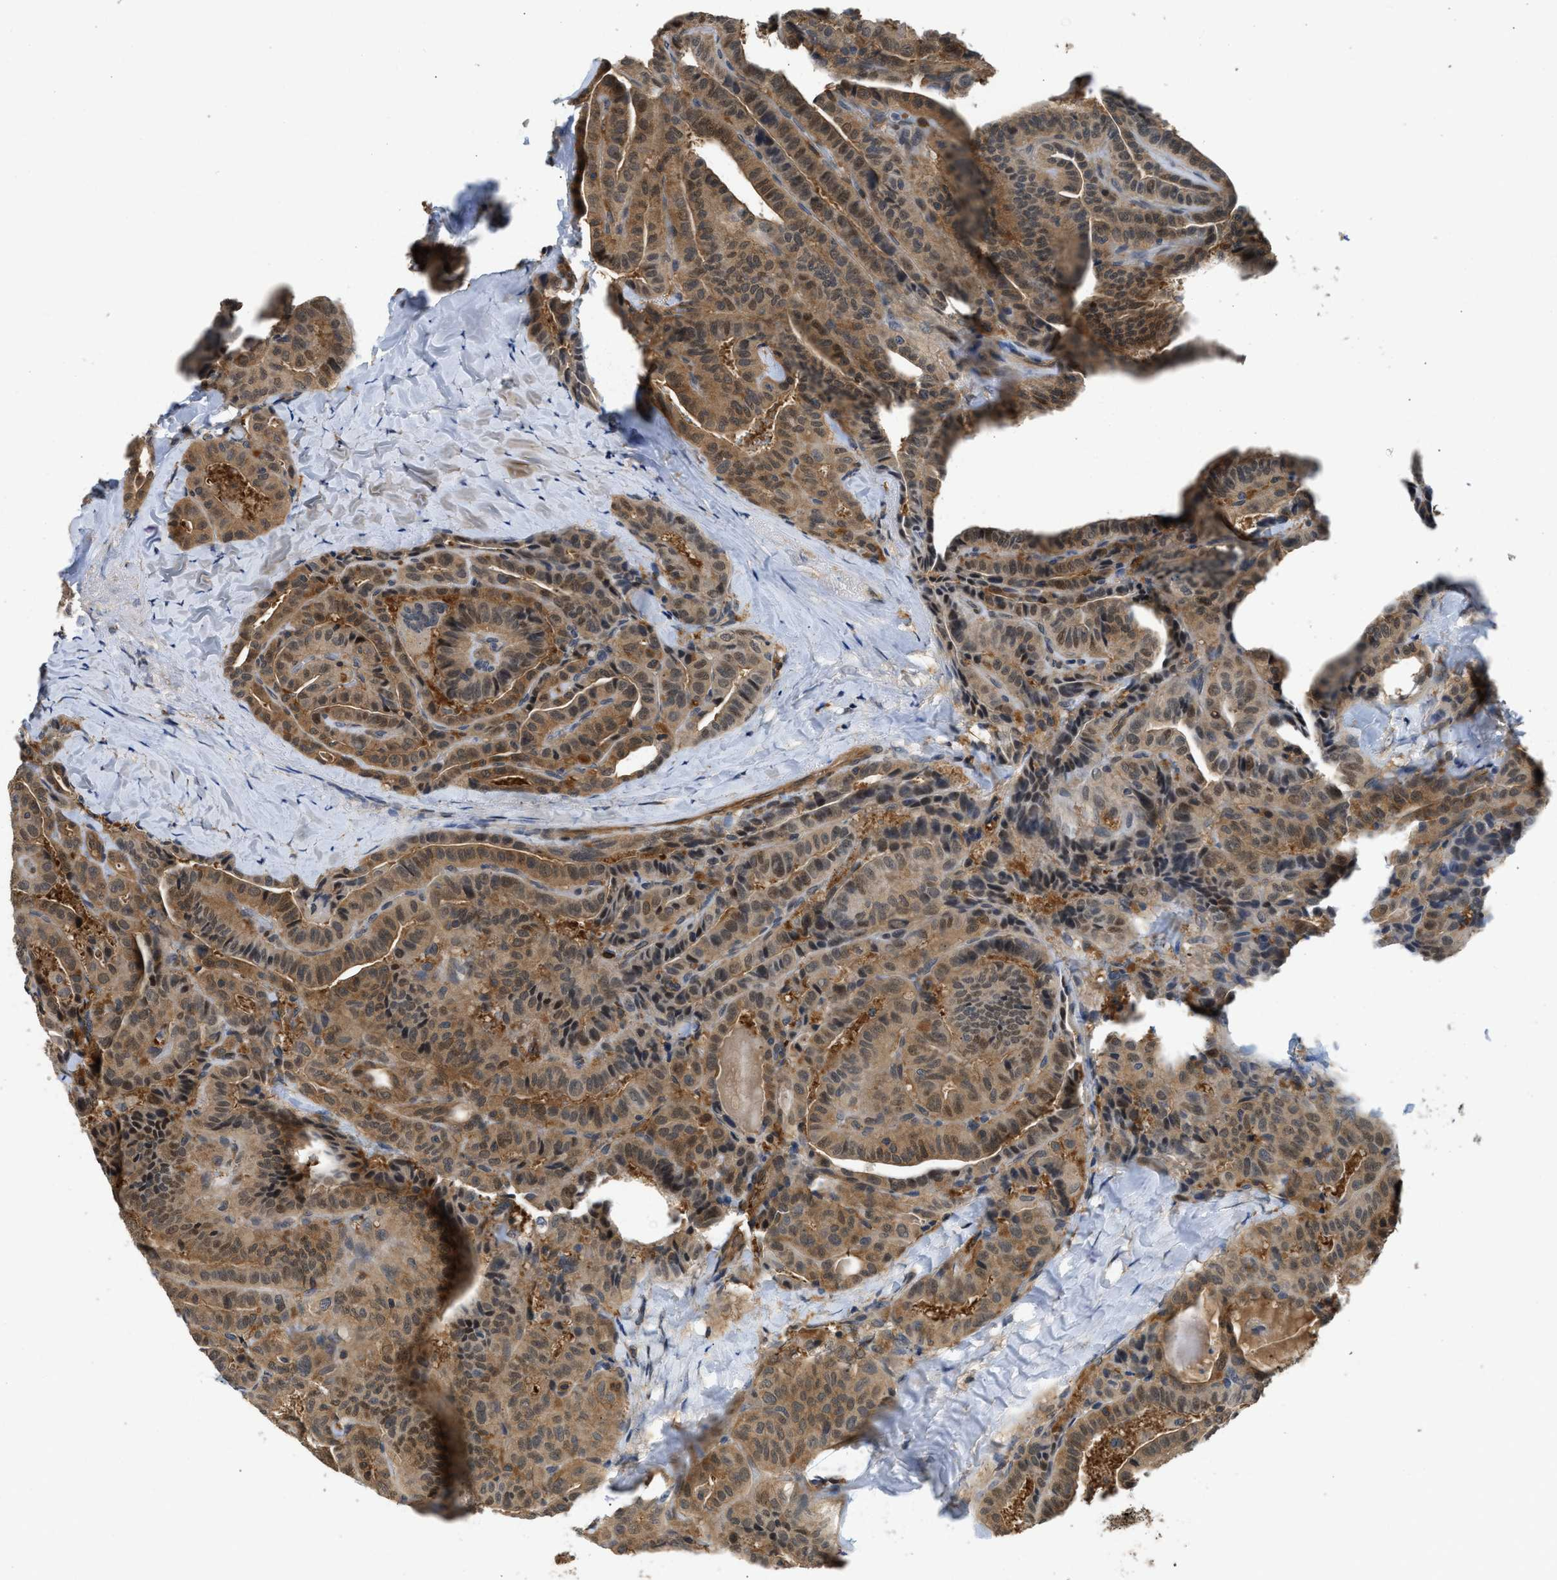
{"staining": {"intensity": "moderate", "quantity": ">75%", "location": "cytoplasmic/membranous,nuclear"}, "tissue": "thyroid cancer", "cell_type": "Tumor cells", "image_type": "cancer", "snomed": [{"axis": "morphology", "description": "Papillary adenocarcinoma, NOS"}, {"axis": "topography", "description": "Thyroid gland"}], "caption": "About >75% of tumor cells in human thyroid papillary adenocarcinoma exhibit moderate cytoplasmic/membranous and nuclear protein positivity as visualized by brown immunohistochemical staining.", "gene": "TES", "patient": {"sex": "male", "age": 77}}